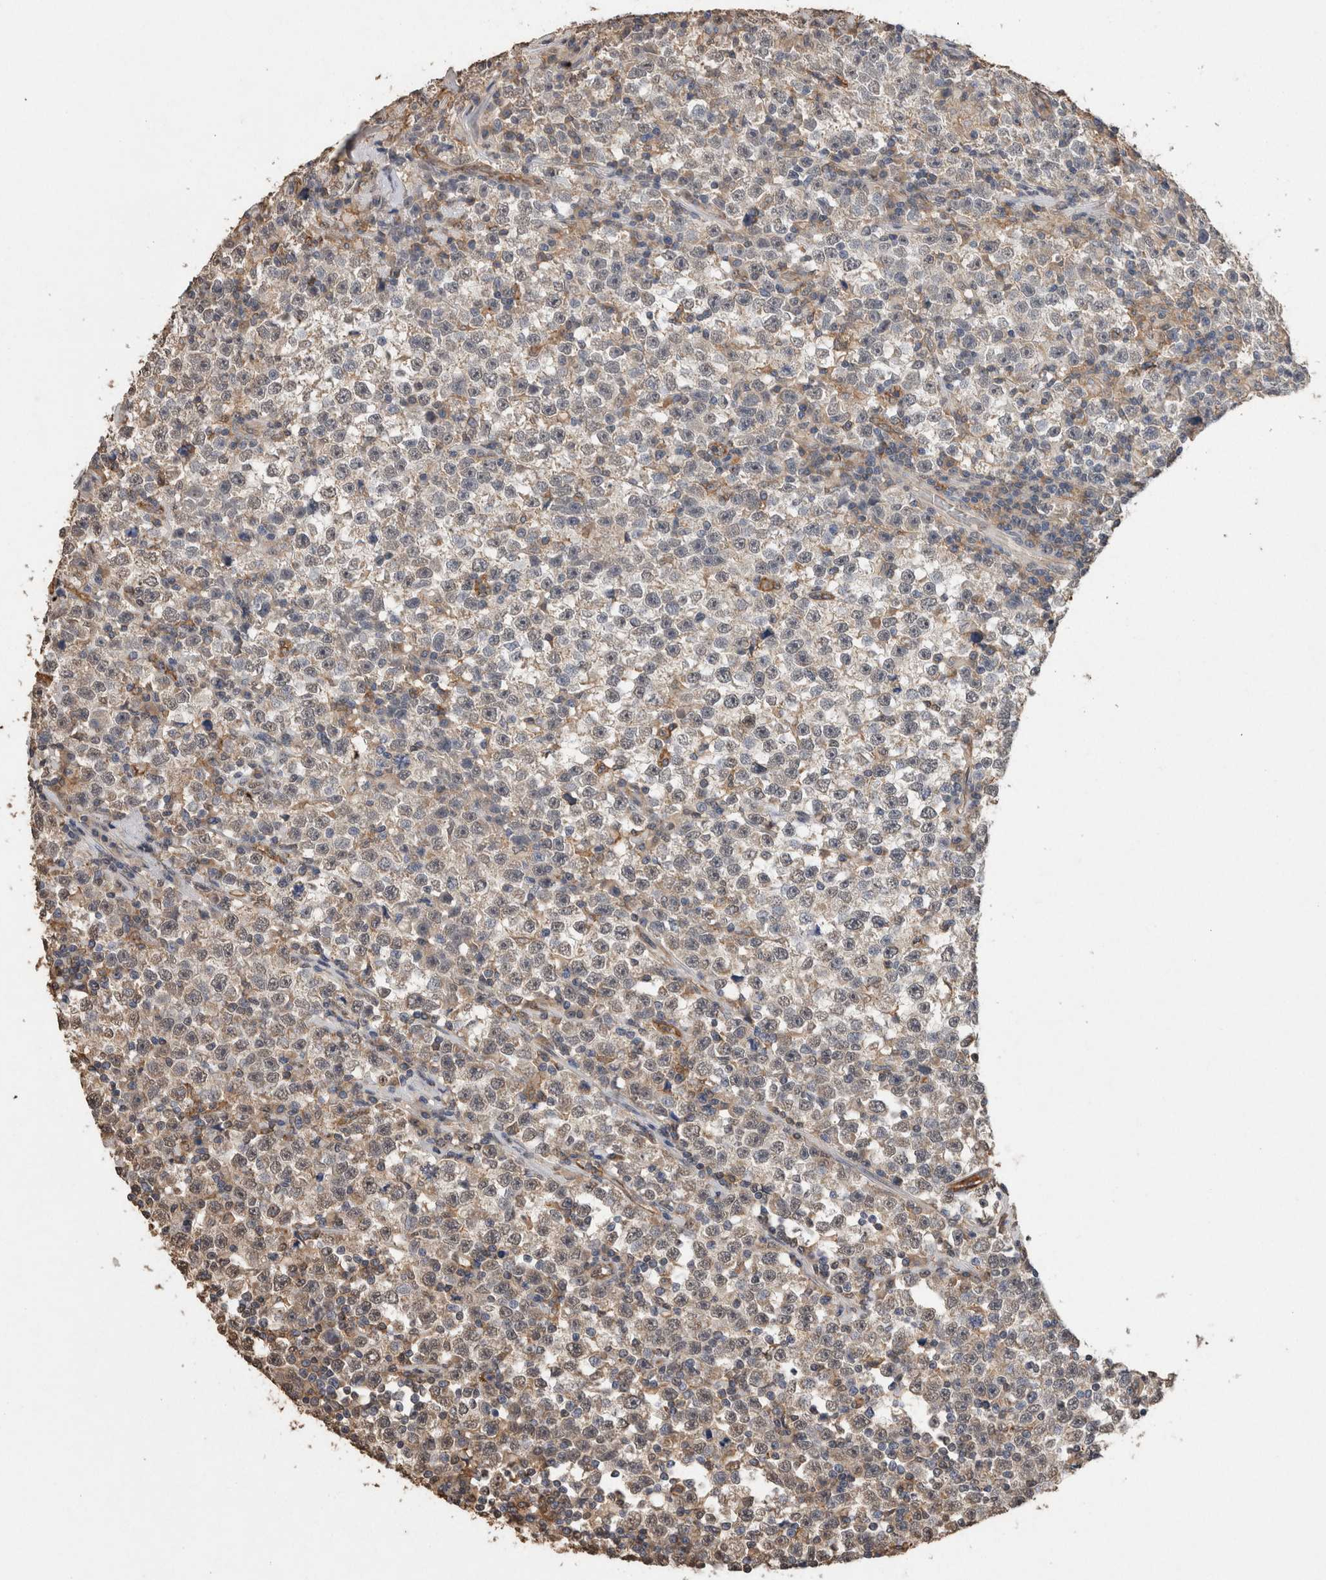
{"staining": {"intensity": "weak", "quantity": "<25%", "location": "cytoplasmic/membranous"}, "tissue": "testis cancer", "cell_type": "Tumor cells", "image_type": "cancer", "snomed": [{"axis": "morphology", "description": "Seminoma, NOS"}, {"axis": "topography", "description": "Testis"}], "caption": "Tumor cells are negative for protein expression in human testis seminoma.", "gene": "S100A10", "patient": {"sex": "male", "age": 43}}